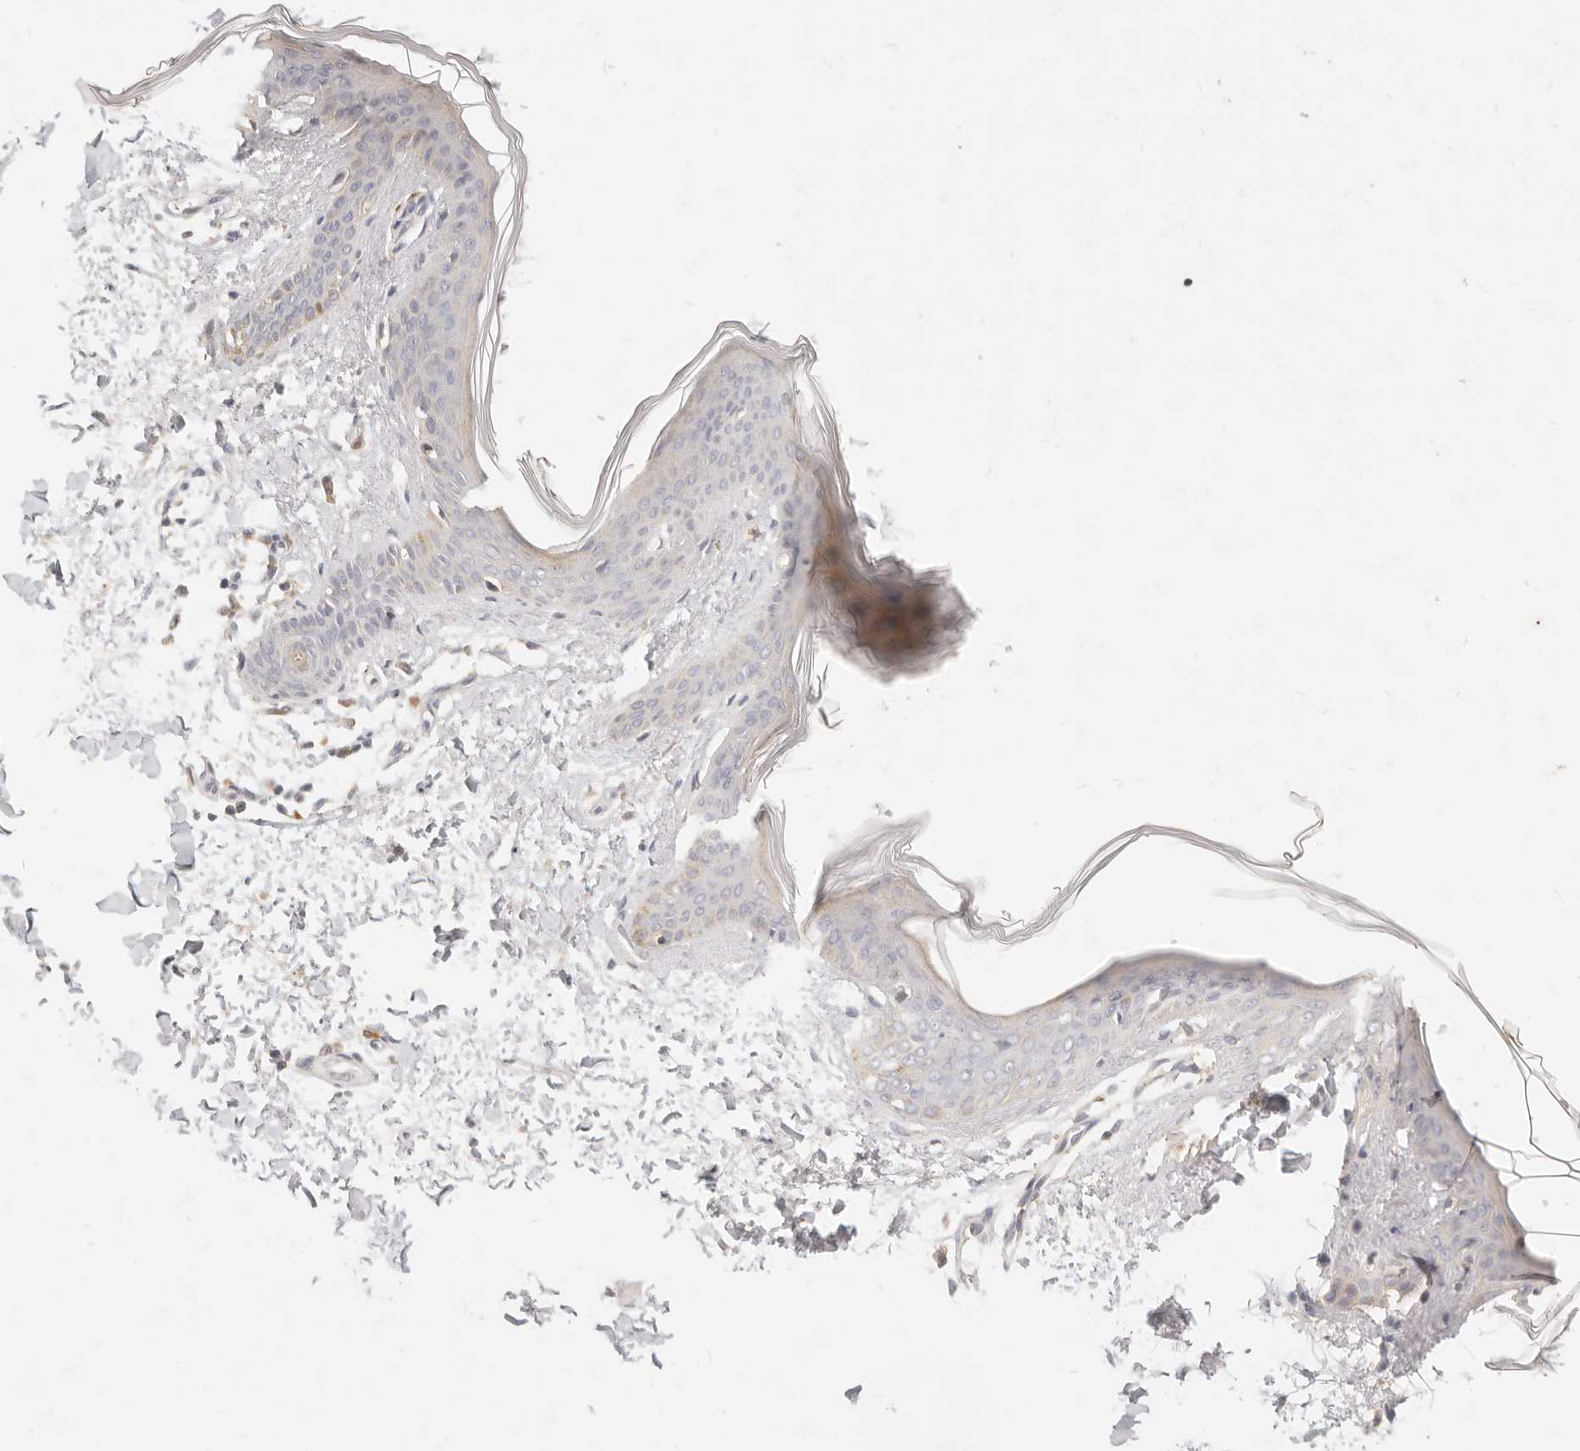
{"staining": {"intensity": "negative", "quantity": "none", "location": "none"}, "tissue": "skin", "cell_type": "Fibroblasts", "image_type": "normal", "snomed": [{"axis": "morphology", "description": "Normal tissue, NOS"}, {"axis": "topography", "description": "Skin"}], "caption": "A high-resolution image shows immunohistochemistry staining of normal skin, which reveals no significant positivity in fibroblasts.", "gene": "TMTC2", "patient": {"sex": "female", "age": 17}}